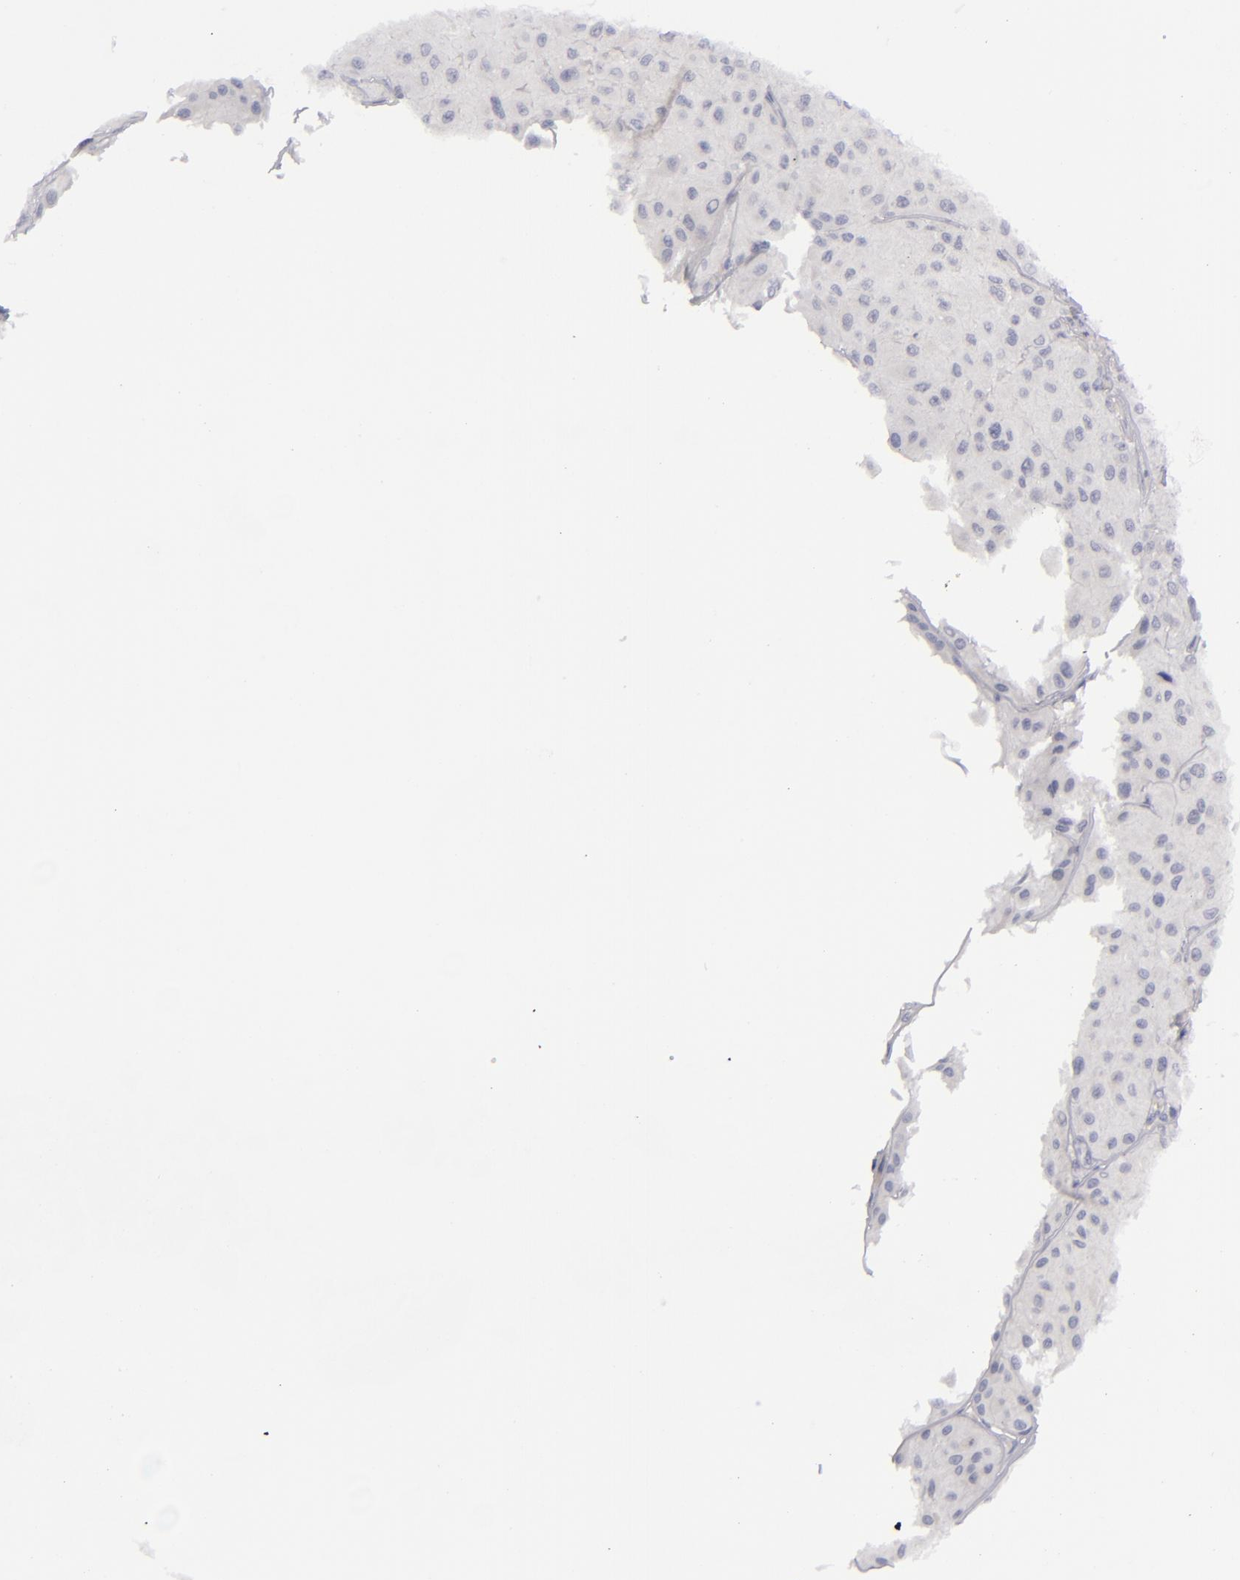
{"staining": {"intensity": "weak", "quantity": "<25%", "location": "nuclear"}, "tissue": "melanoma", "cell_type": "Tumor cells", "image_type": "cancer", "snomed": [{"axis": "morphology", "description": "Malignant melanoma, NOS"}, {"axis": "topography", "description": "Skin"}], "caption": "Immunohistochemistry photomicrograph of neoplastic tissue: melanoma stained with DAB reveals no significant protein staining in tumor cells.", "gene": "AURKA", "patient": {"sex": "male", "age": 36}}